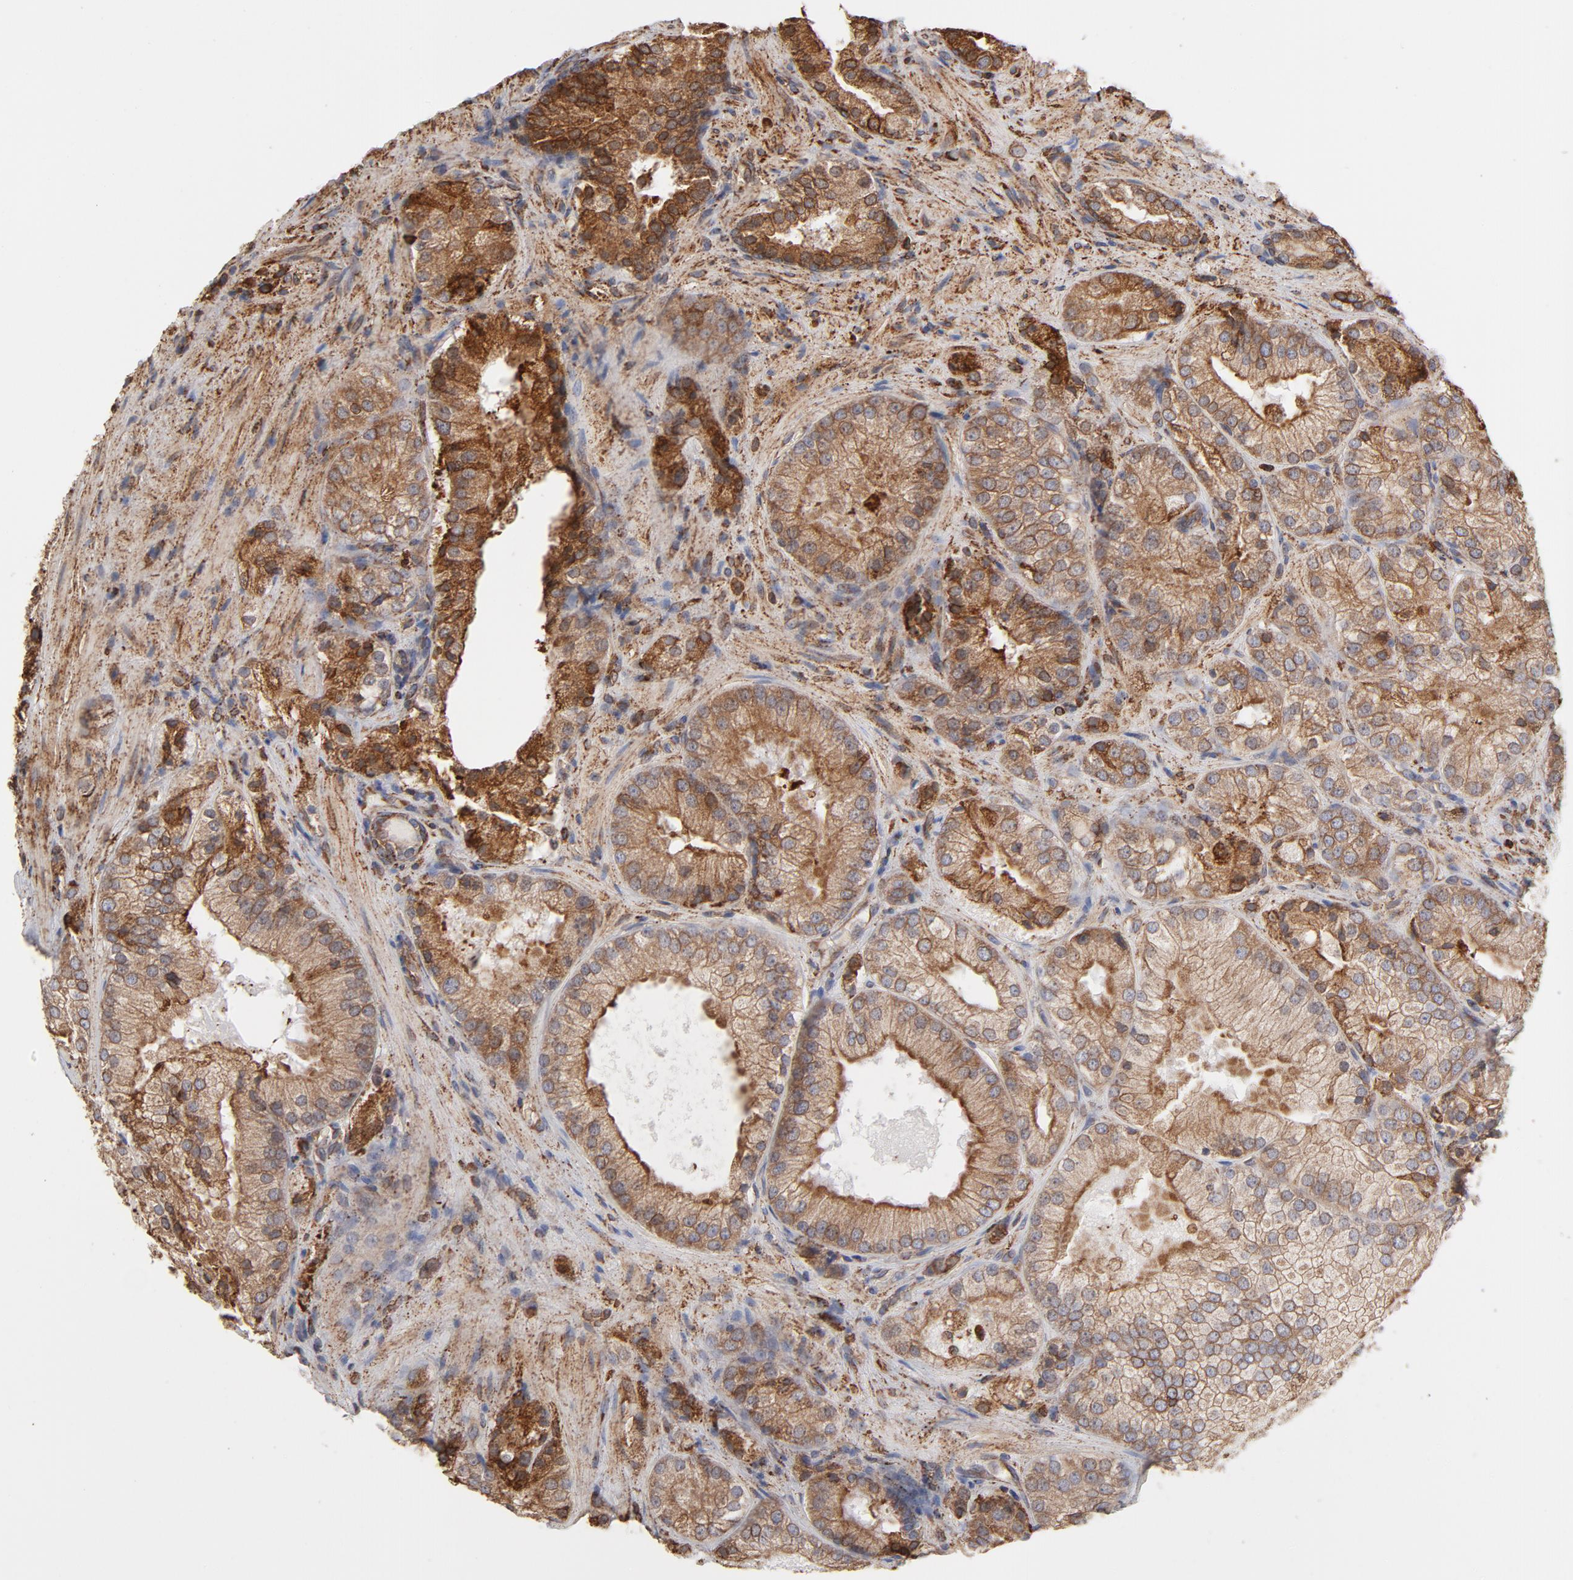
{"staining": {"intensity": "strong", "quantity": ">75%", "location": "cytoplasmic/membranous"}, "tissue": "prostate cancer", "cell_type": "Tumor cells", "image_type": "cancer", "snomed": [{"axis": "morphology", "description": "Adenocarcinoma, Low grade"}, {"axis": "topography", "description": "Prostate"}], "caption": "Immunohistochemistry staining of prostate cancer, which reveals high levels of strong cytoplasmic/membranous staining in approximately >75% of tumor cells indicating strong cytoplasmic/membranous protein positivity. The staining was performed using DAB (3,3'-diaminobenzidine) (brown) for protein detection and nuclei were counterstained in hematoxylin (blue).", "gene": "CANX", "patient": {"sex": "male", "age": 60}}